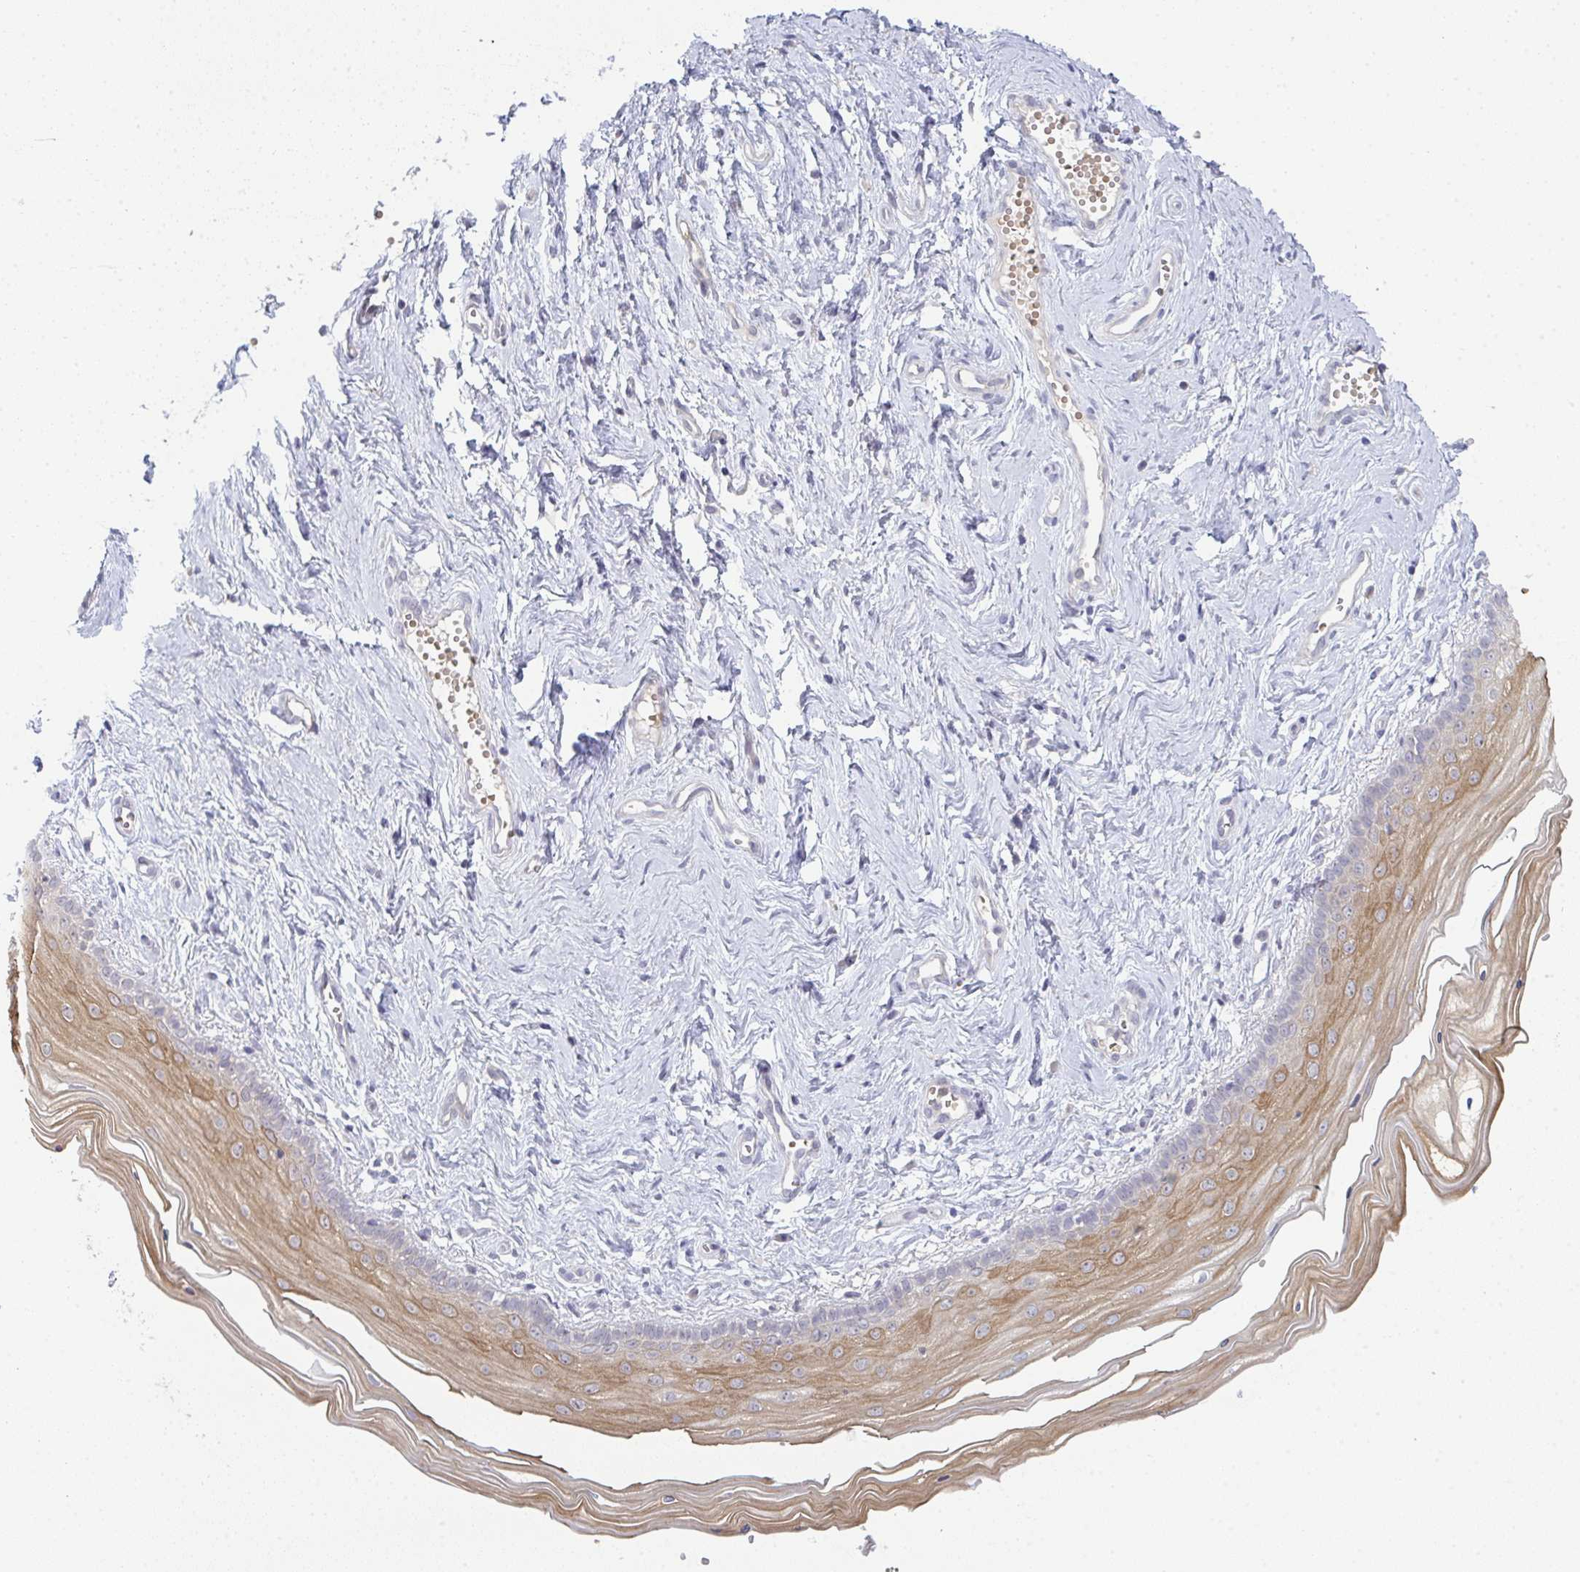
{"staining": {"intensity": "moderate", "quantity": "<25%", "location": "cytoplasmic/membranous,nuclear"}, "tissue": "vagina", "cell_type": "Squamous epithelial cells", "image_type": "normal", "snomed": [{"axis": "morphology", "description": "Normal tissue, NOS"}, {"axis": "topography", "description": "Vagina"}], "caption": "This is a photomicrograph of immunohistochemistry (IHC) staining of unremarkable vagina, which shows moderate positivity in the cytoplasmic/membranous,nuclear of squamous epithelial cells.", "gene": "RIOK1", "patient": {"sex": "female", "age": 38}}